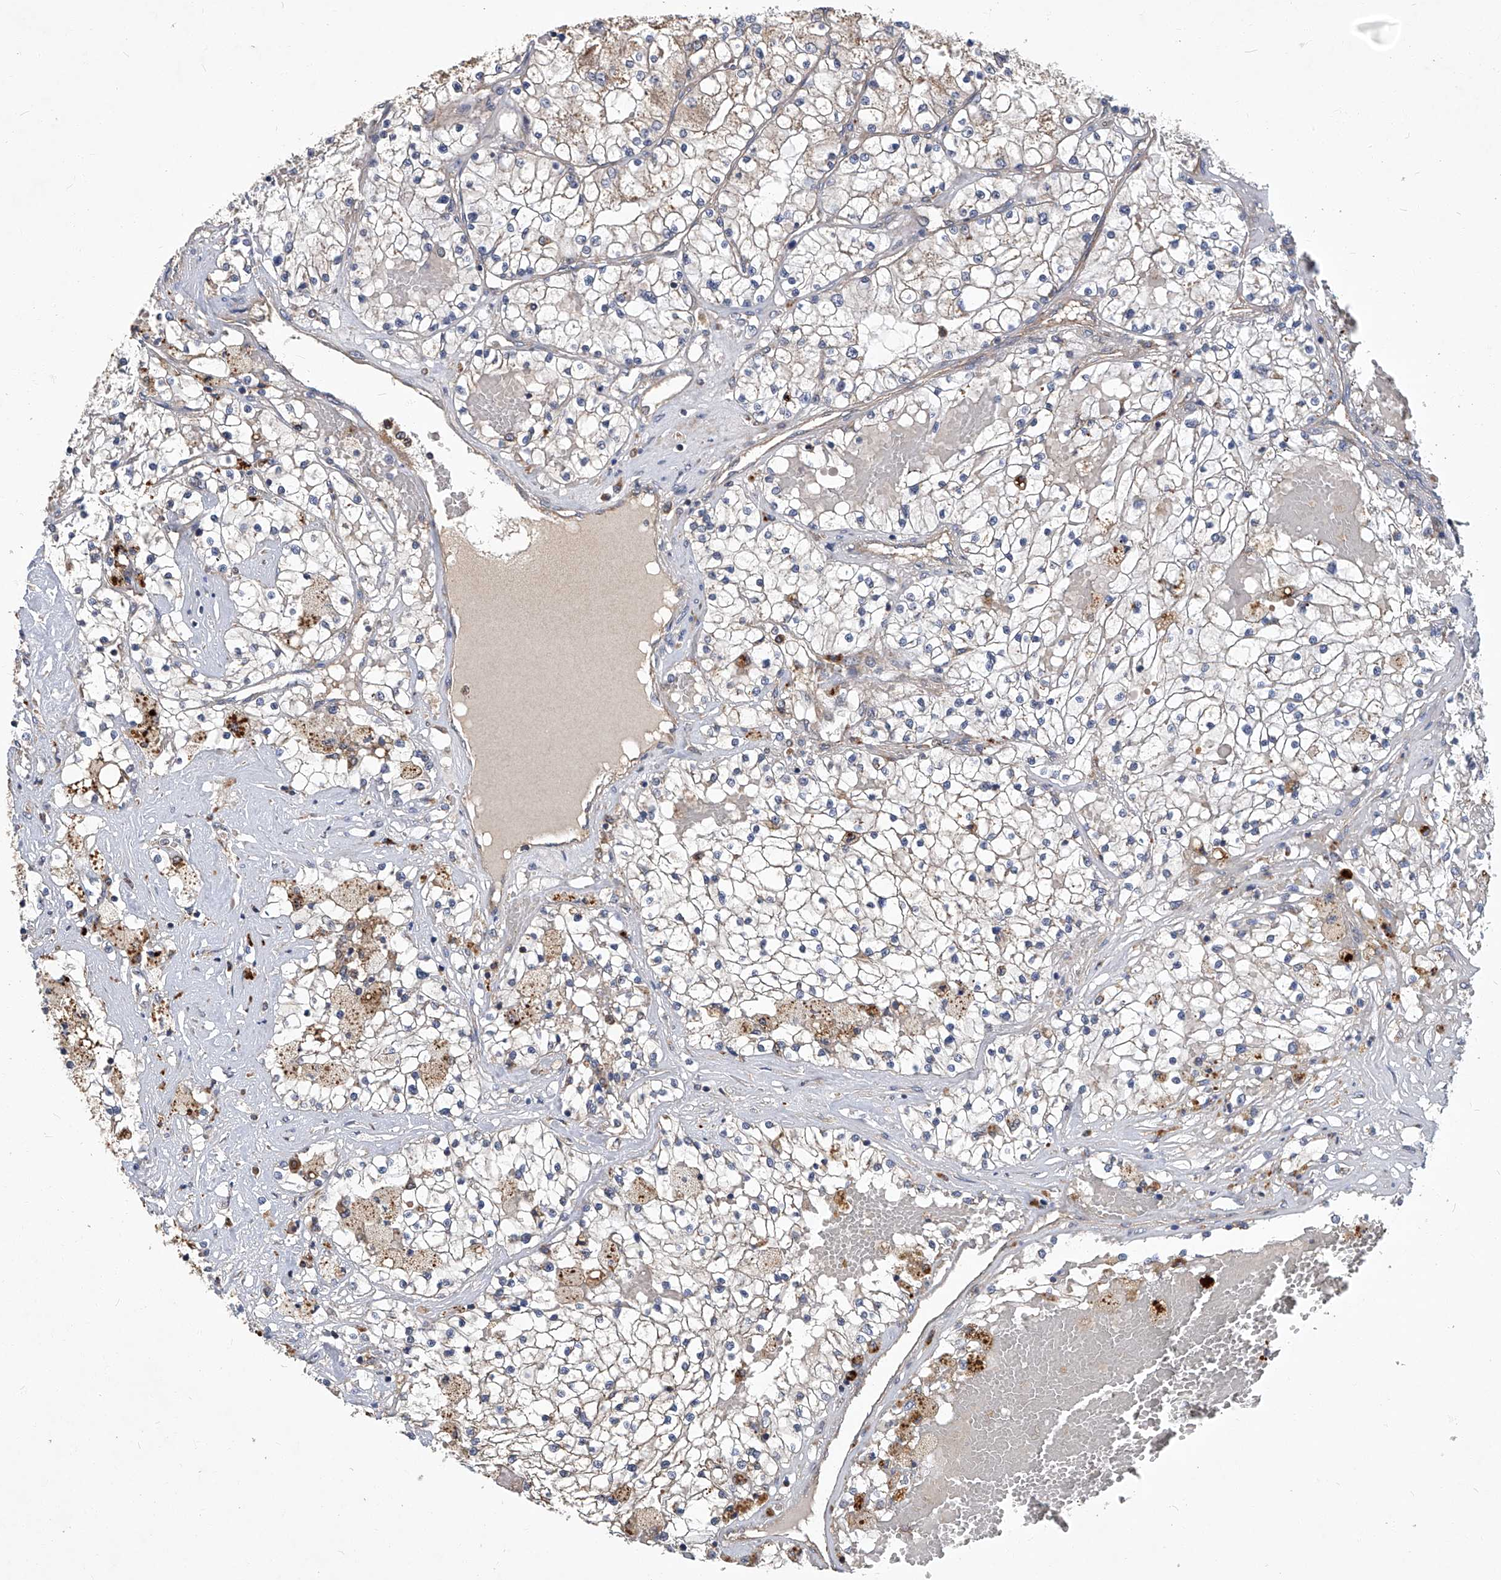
{"staining": {"intensity": "moderate", "quantity": "<25%", "location": "cytoplasmic/membranous"}, "tissue": "renal cancer", "cell_type": "Tumor cells", "image_type": "cancer", "snomed": [{"axis": "morphology", "description": "Normal tissue, NOS"}, {"axis": "morphology", "description": "Adenocarcinoma, NOS"}, {"axis": "topography", "description": "Kidney"}], "caption": "Adenocarcinoma (renal) tissue shows moderate cytoplasmic/membranous expression in about <25% of tumor cells", "gene": "TNFRSF13B", "patient": {"sex": "male", "age": 68}}